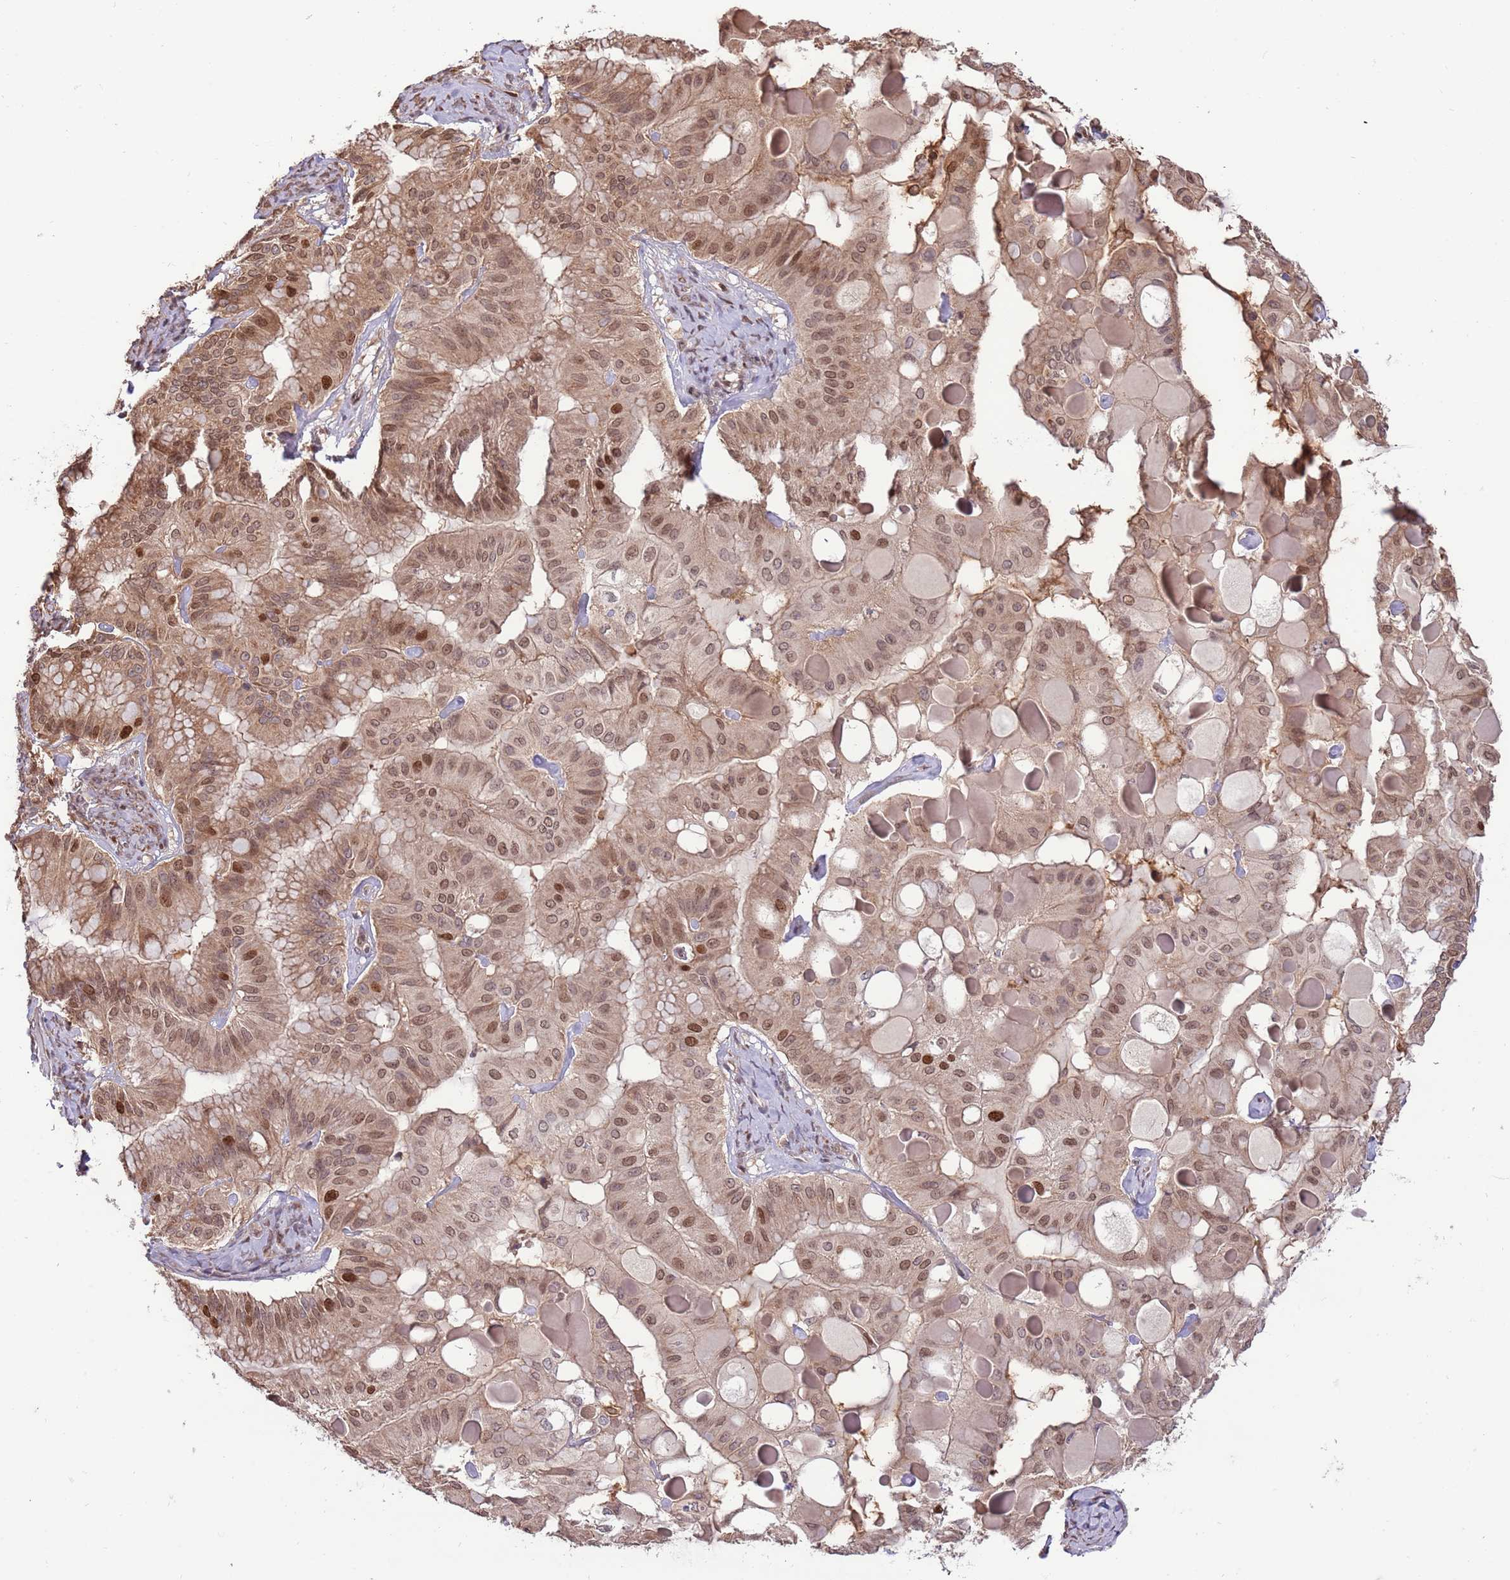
{"staining": {"intensity": "moderate", "quantity": ">75%", "location": "cytoplasmic/membranous,nuclear"}, "tissue": "ovarian cancer", "cell_type": "Tumor cells", "image_type": "cancer", "snomed": [{"axis": "morphology", "description": "Cystadenocarcinoma, mucinous, NOS"}, {"axis": "topography", "description": "Ovary"}], "caption": "Tumor cells display medium levels of moderate cytoplasmic/membranous and nuclear staining in approximately >75% of cells in ovarian cancer.", "gene": "RIF1", "patient": {"sex": "female", "age": 61}}